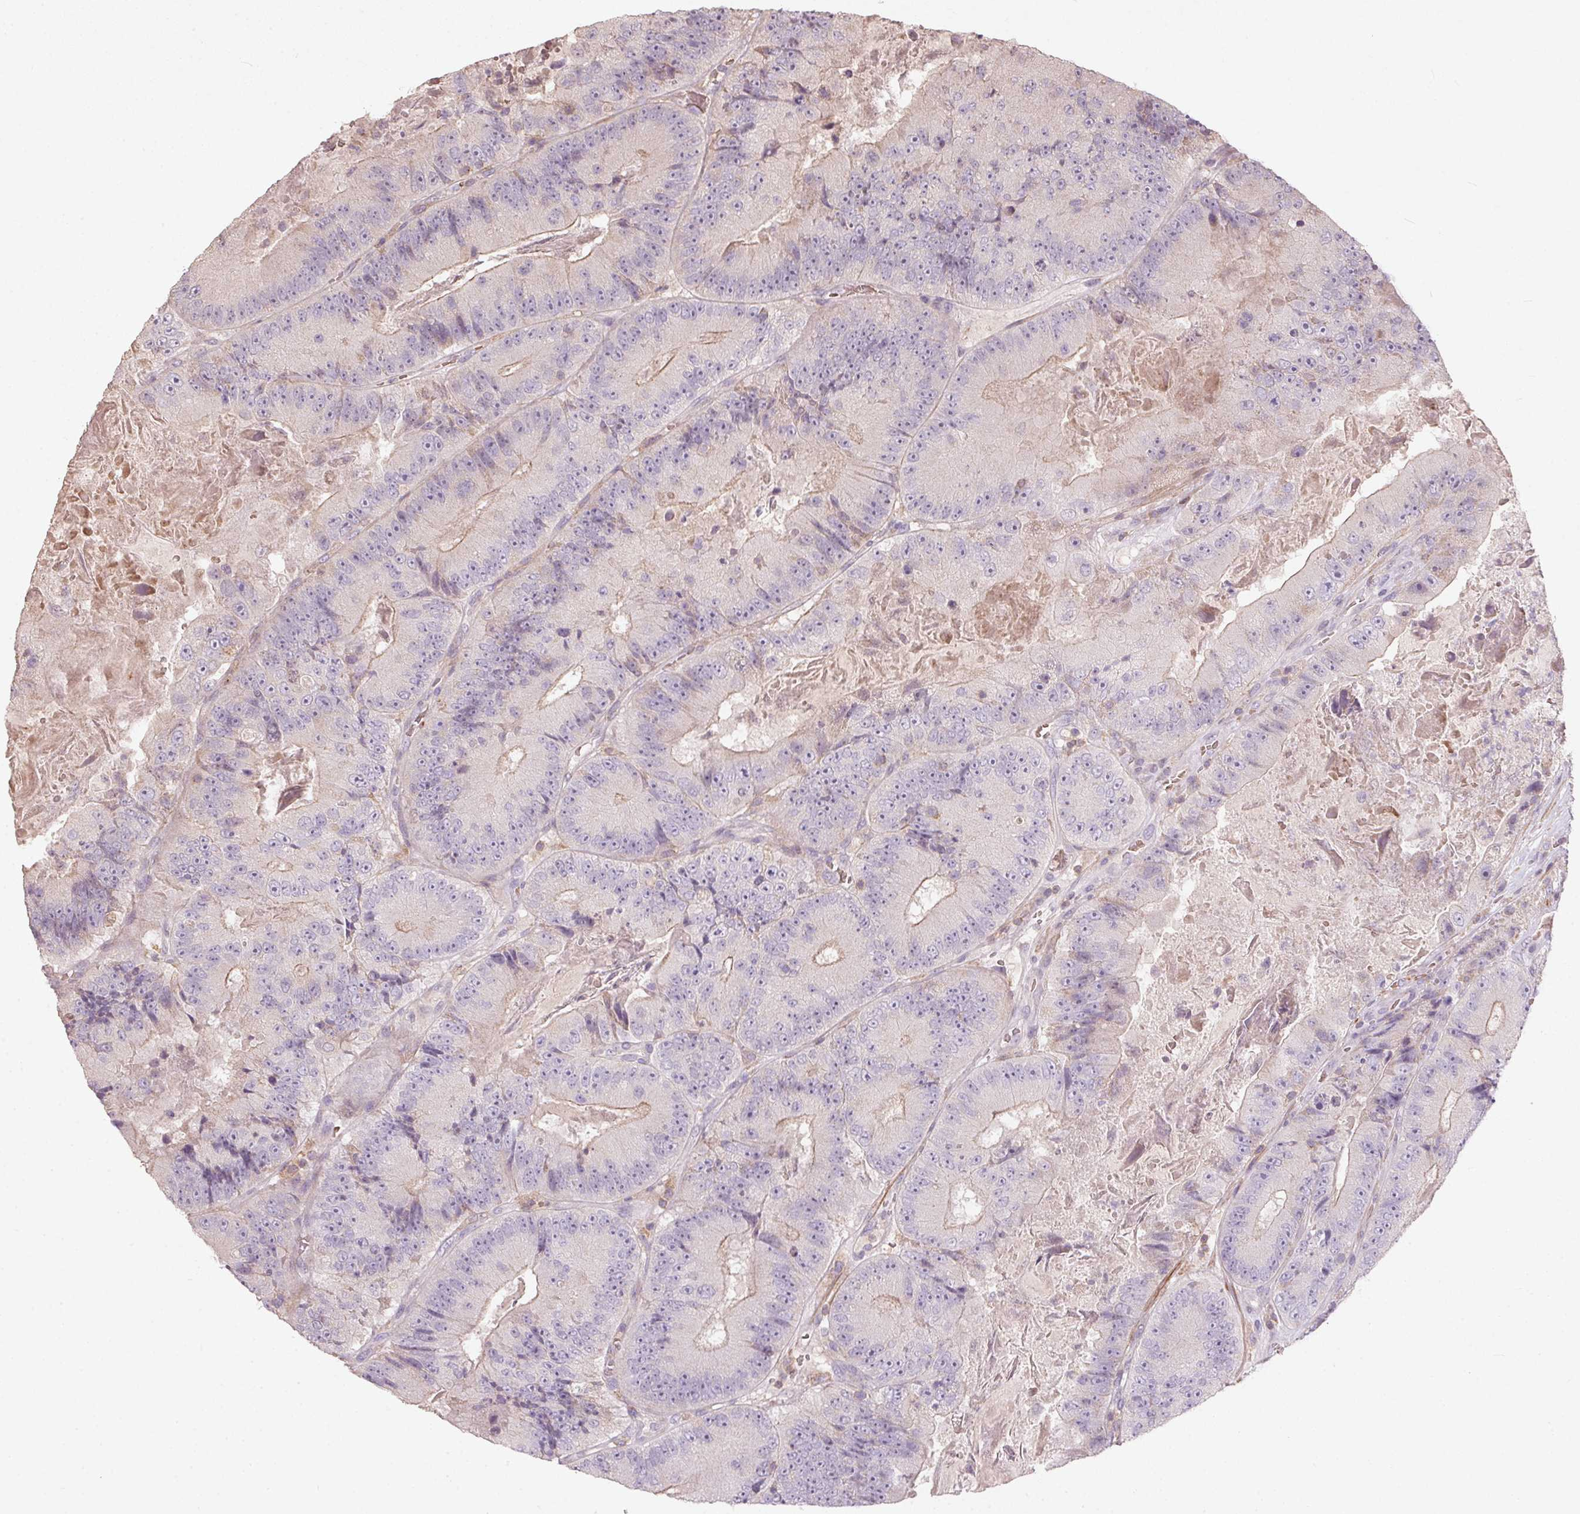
{"staining": {"intensity": "weak", "quantity": "<25%", "location": "cytoplasmic/membranous"}, "tissue": "colorectal cancer", "cell_type": "Tumor cells", "image_type": "cancer", "snomed": [{"axis": "morphology", "description": "Adenocarcinoma, NOS"}, {"axis": "topography", "description": "Colon"}], "caption": "High power microscopy photomicrograph of an immunohistochemistry (IHC) image of colorectal cancer, revealing no significant expression in tumor cells.", "gene": "KCNK15", "patient": {"sex": "female", "age": 86}}